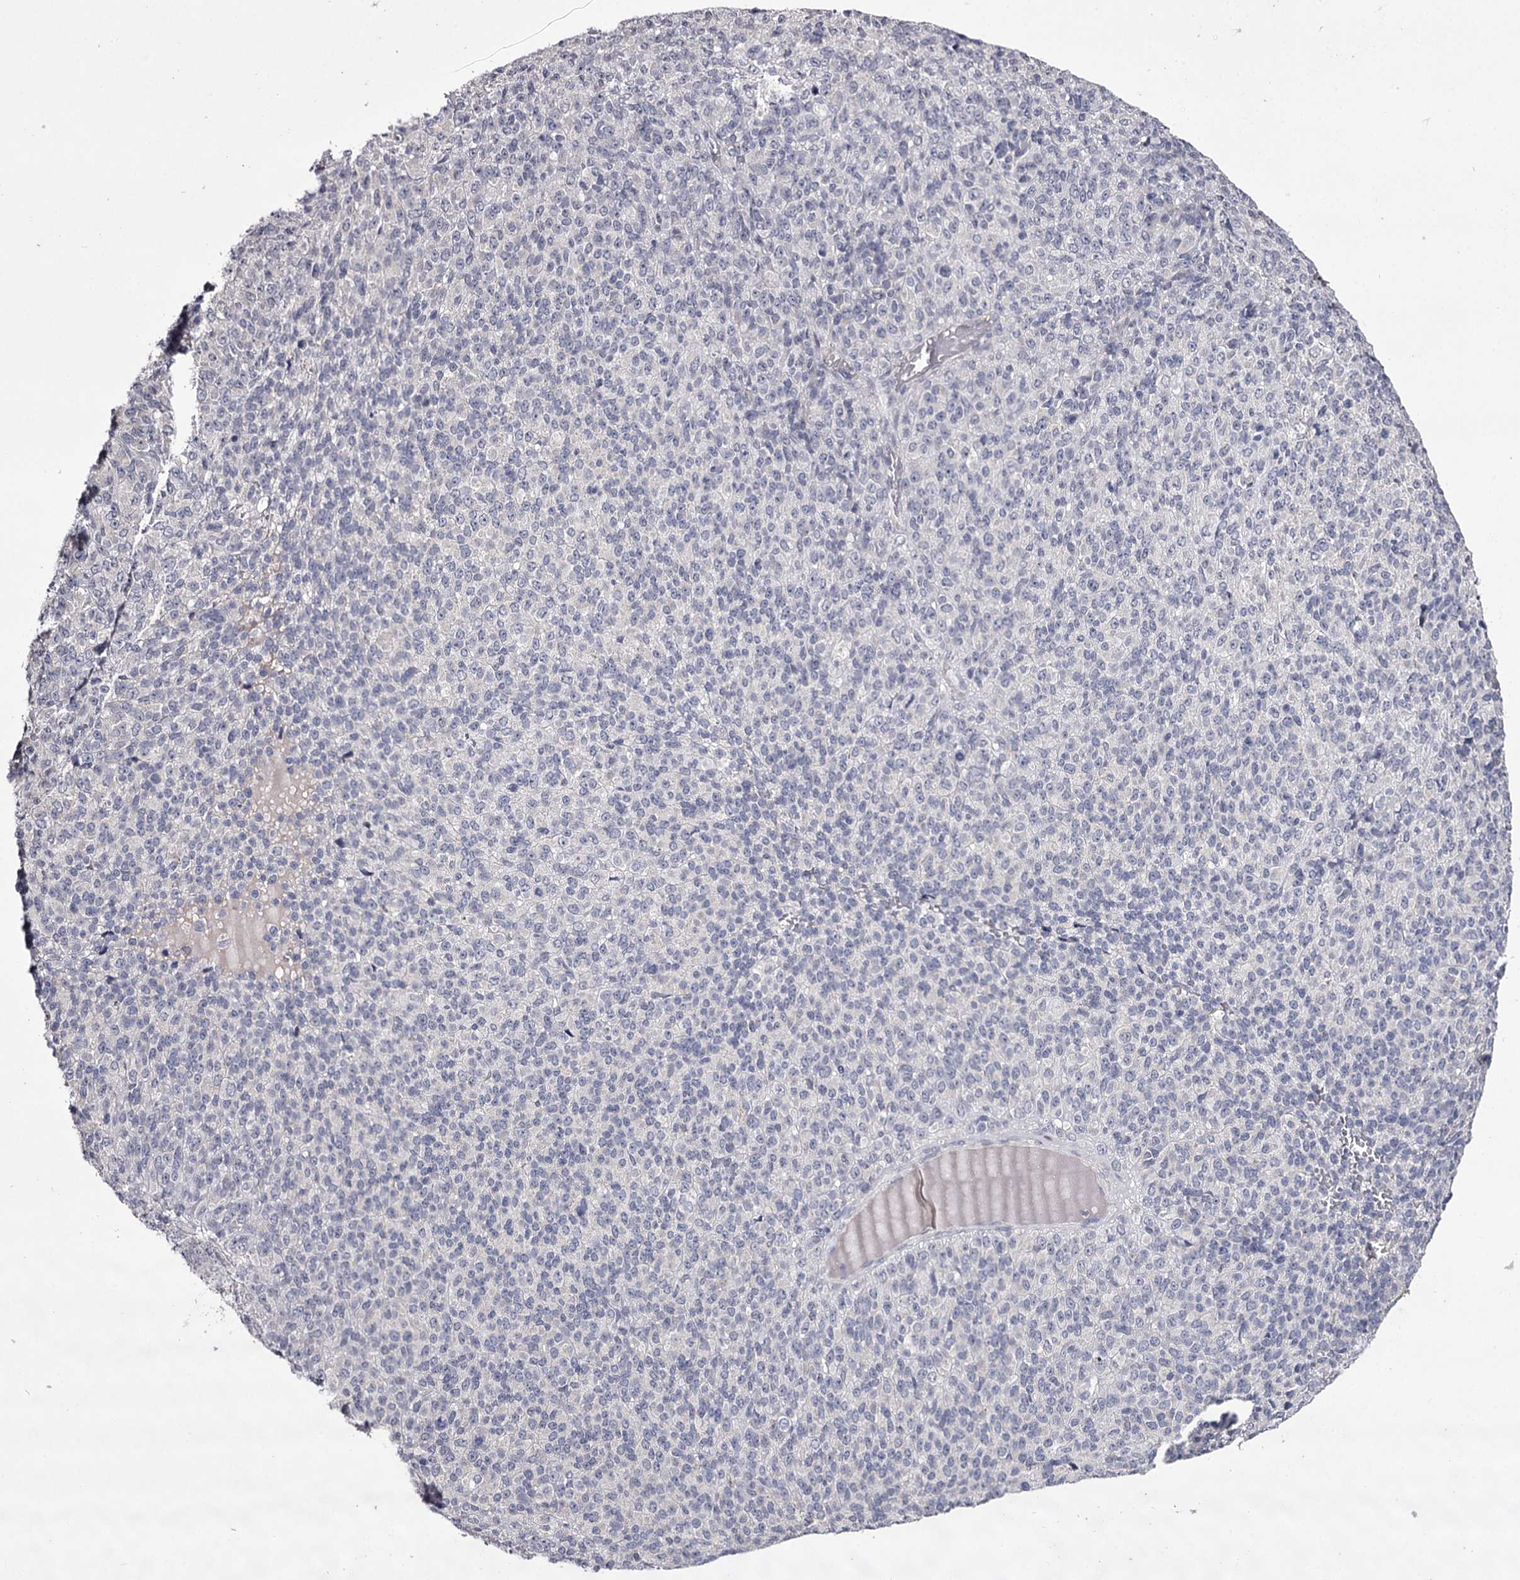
{"staining": {"intensity": "negative", "quantity": "none", "location": "none"}, "tissue": "melanoma", "cell_type": "Tumor cells", "image_type": "cancer", "snomed": [{"axis": "morphology", "description": "Malignant melanoma, Metastatic site"}, {"axis": "topography", "description": "Brain"}], "caption": "Tumor cells show no significant staining in melanoma.", "gene": "PRM2", "patient": {"sex": "female", "age": 56}}